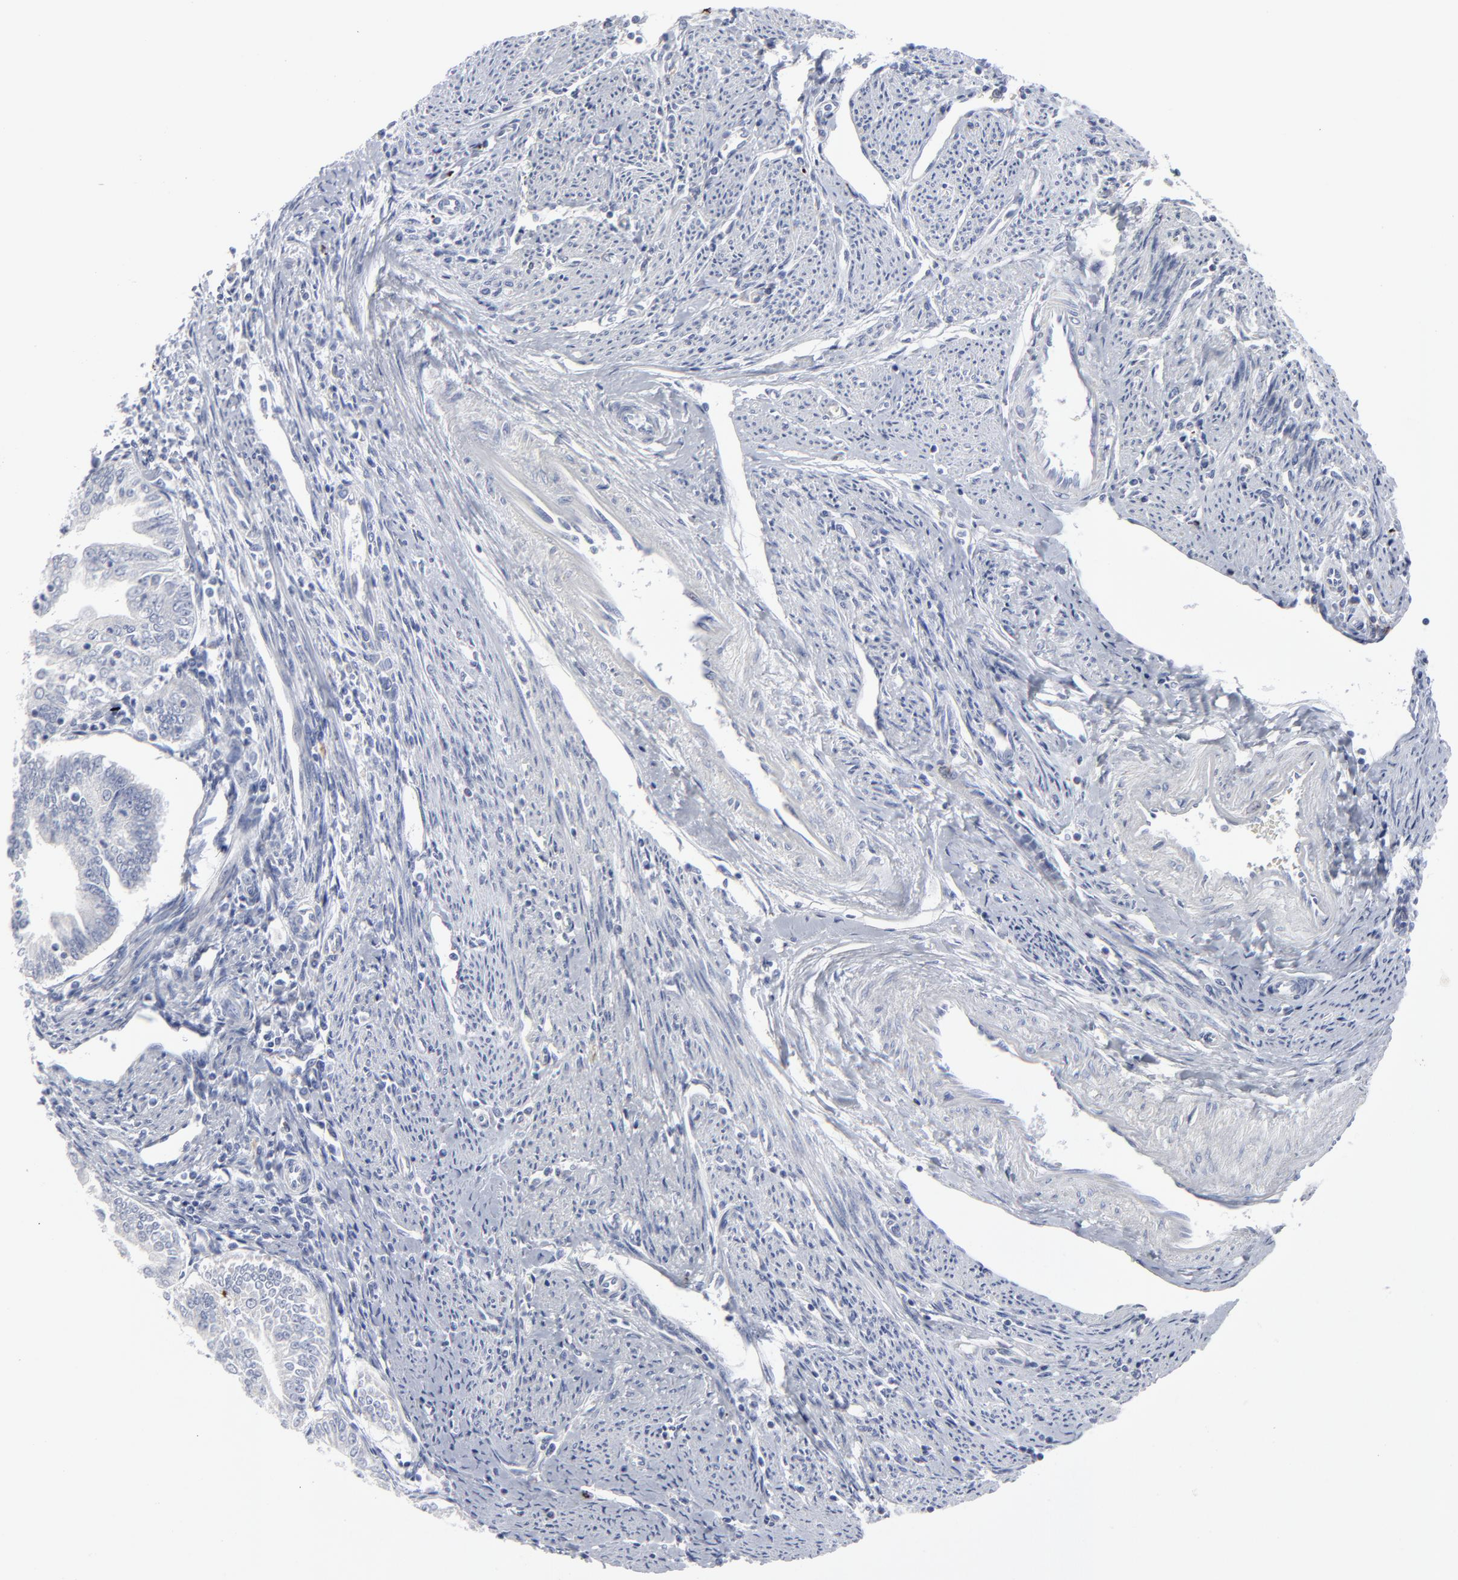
{"staining": {"intensity": "negative", "quantity": "none", "location": "none"}, "tissue": "endometrial cancer", "cell_type": "Tumor cells", "image_type": "cancer", "snomed": [{"axis": "morphology", "description": "Adenocarcinoma, NOS"}, {"axis": "topography", "description": "Endometrium"}], "caption": "The micrograph demonstrates no significant positivity in tumor cells of endometrial cancer.", "gene": "TXNRD2", "patient": {"sex": "female", "age": 75}}